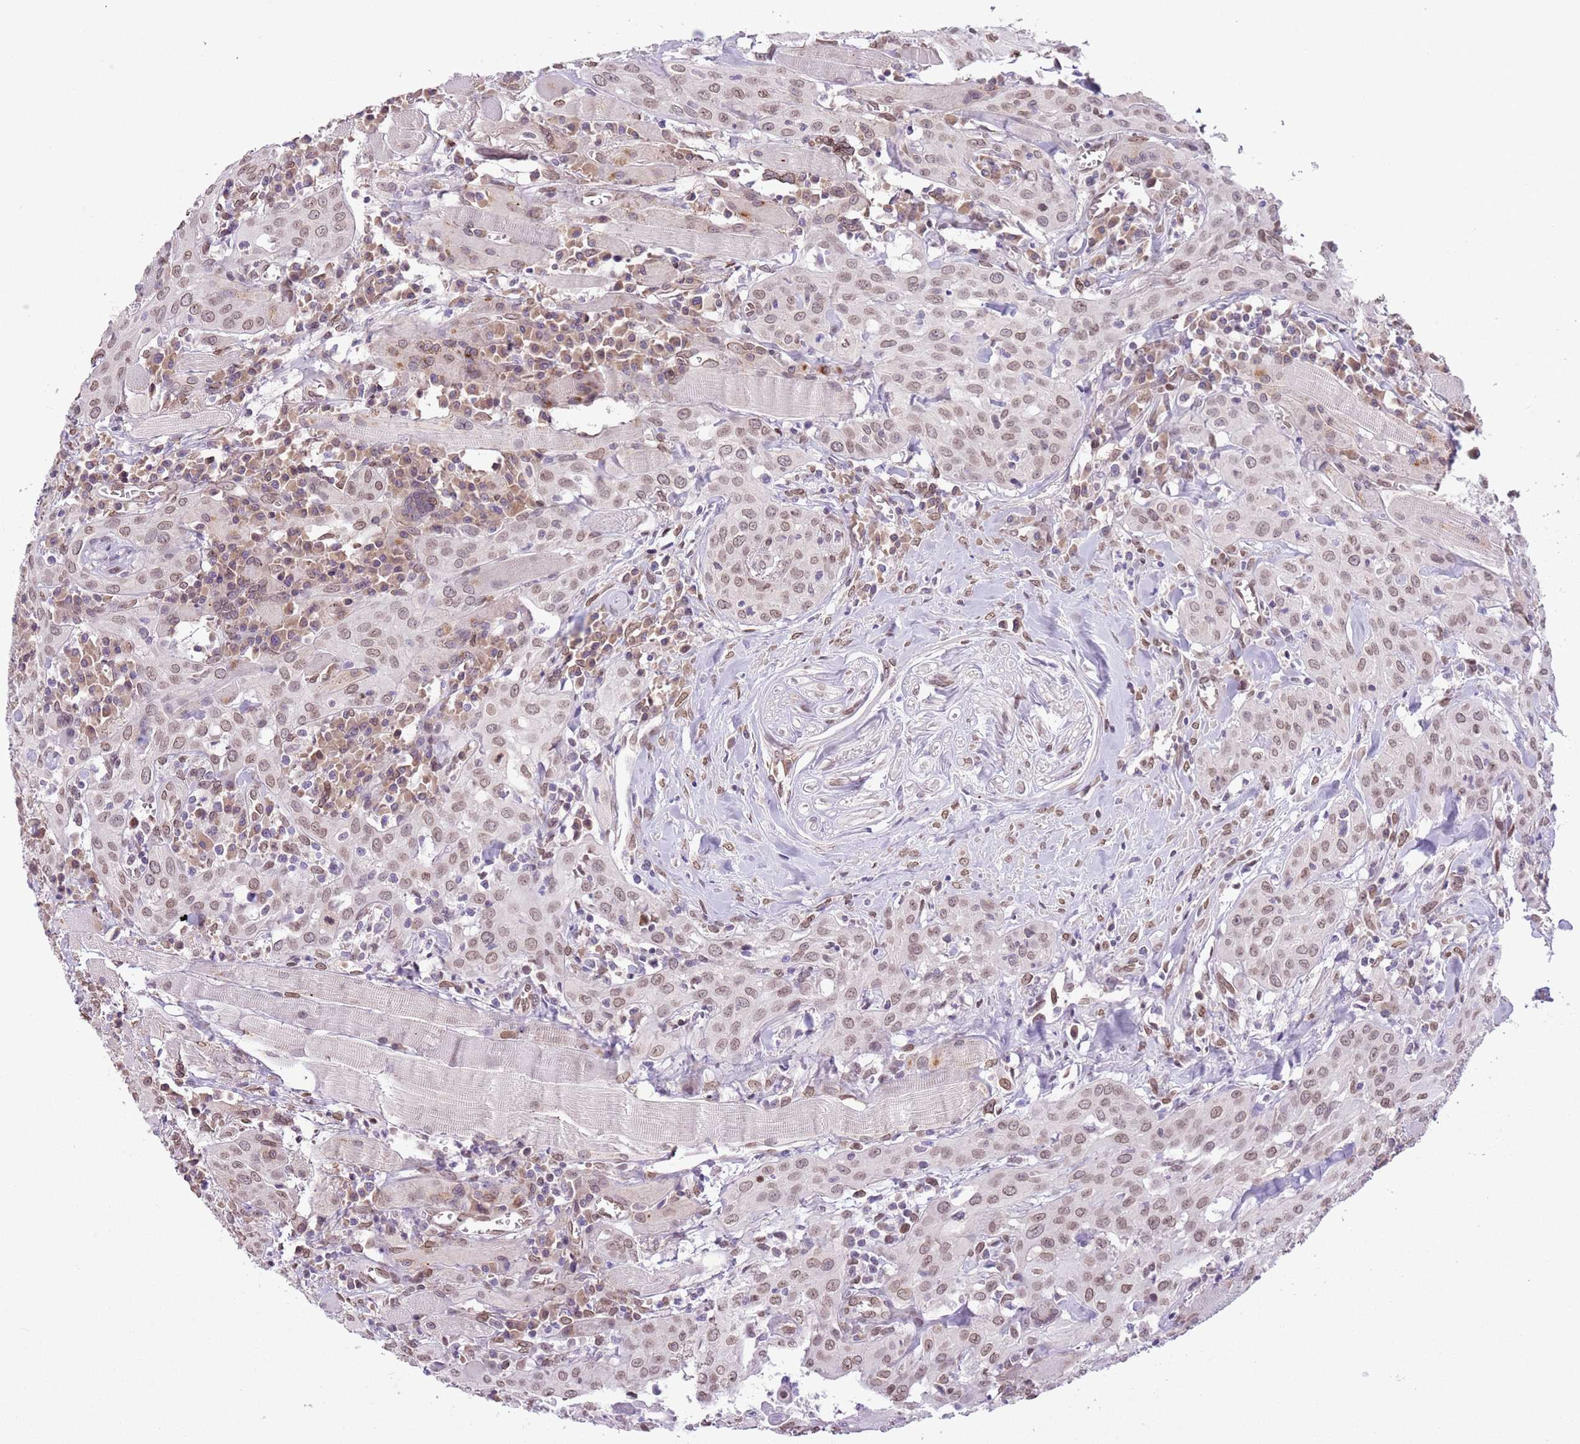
{"staining": {"intensity": "moderate", "quantity": ">75%", "location": "cytoplasmic/membranous,nuclear"}, "tissue": "head and neck cancer", "cell_type": "Tumor cells", "image_type": "cancer", "snomed": [{"axis": "morphology", "description": "Squamous cell carcinoma, NOS"}, {"axis": "topography", "description": "Oral tissue"}, {"axis": "topography", "description": "Head-Neck"}], "caption": "Squamous cell carcinoma (head and neck) was stained to show a protein in brown. There is medium levels of moderate cytoplasmic/membranous and nuclear positivity in approximately >75% of tumor cells.", "gene": "ZGLP1", "patient": {"sex": "female", "age": 70}}